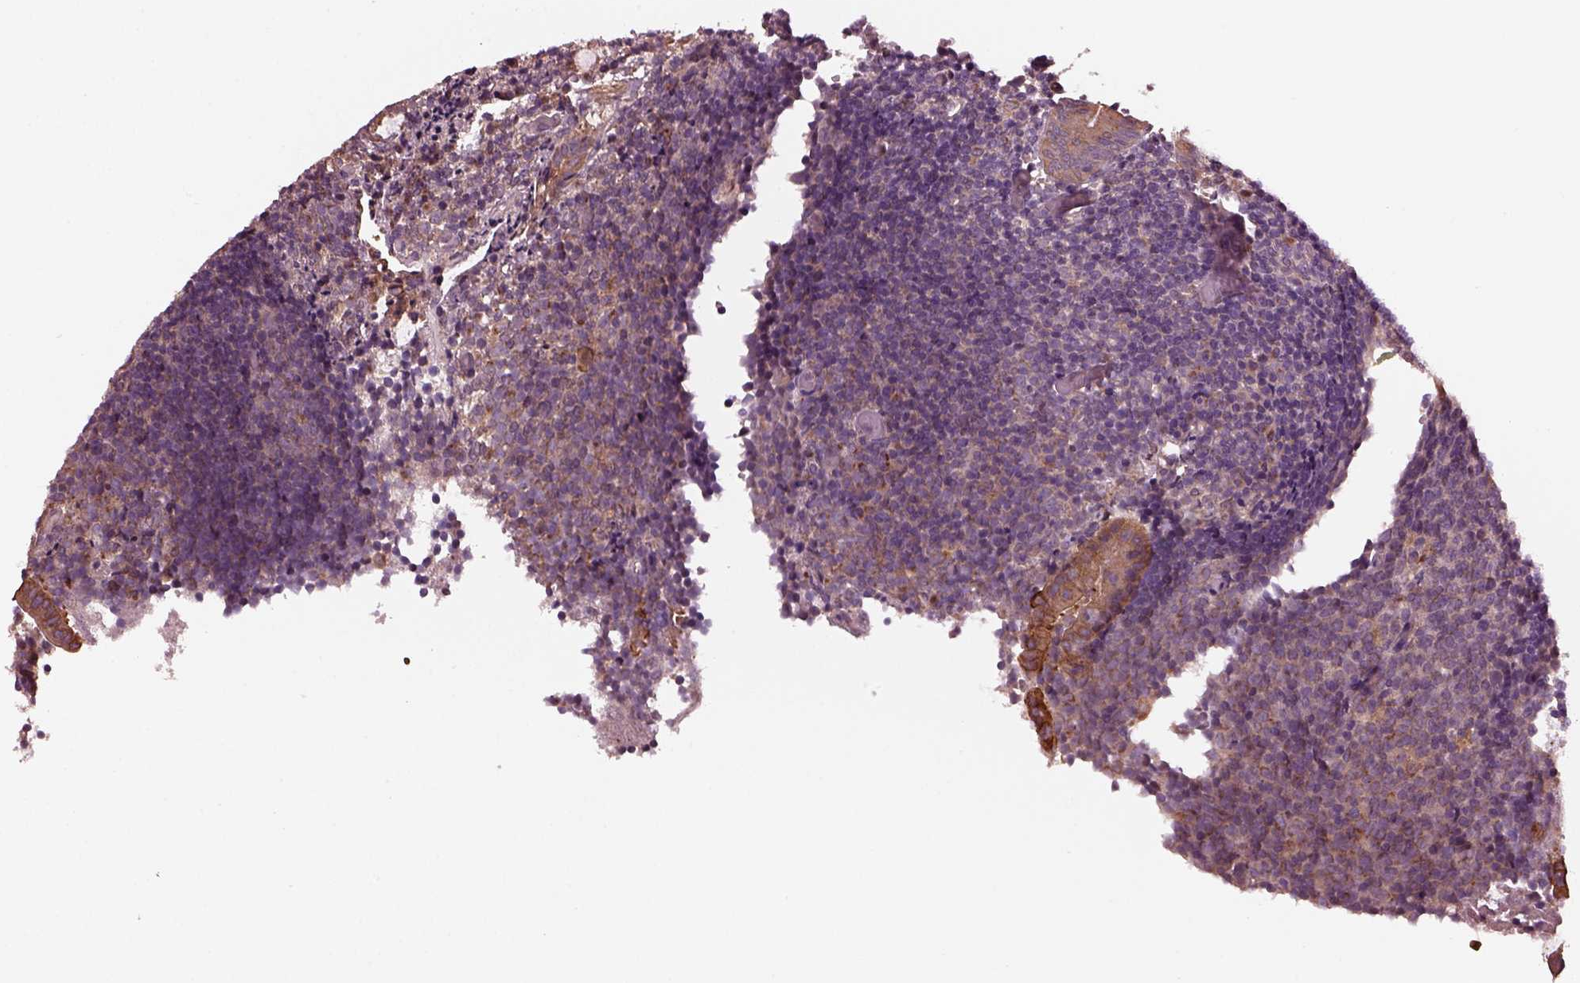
{"staining": {"intensity": "weak", "quantity": "25%-75%", "location": "cytoplasmic/membranous"}, "tissue": "appendix", "cell_type": "Glandular cells", "image_type": "normal", "snomed": [{"axis": "morphology", "description": "Normal tissue, NOS"}, {"axis": "topography", "description": "Appendix"}], "caption": "Human appendix stained for a protein (brown) demonstrates weak cytoplasmic/membranous positive staining in about 25%-75% of glandular cells.", "gene": "RUFY3", "patient": {"sex": "female", "age": 32}}